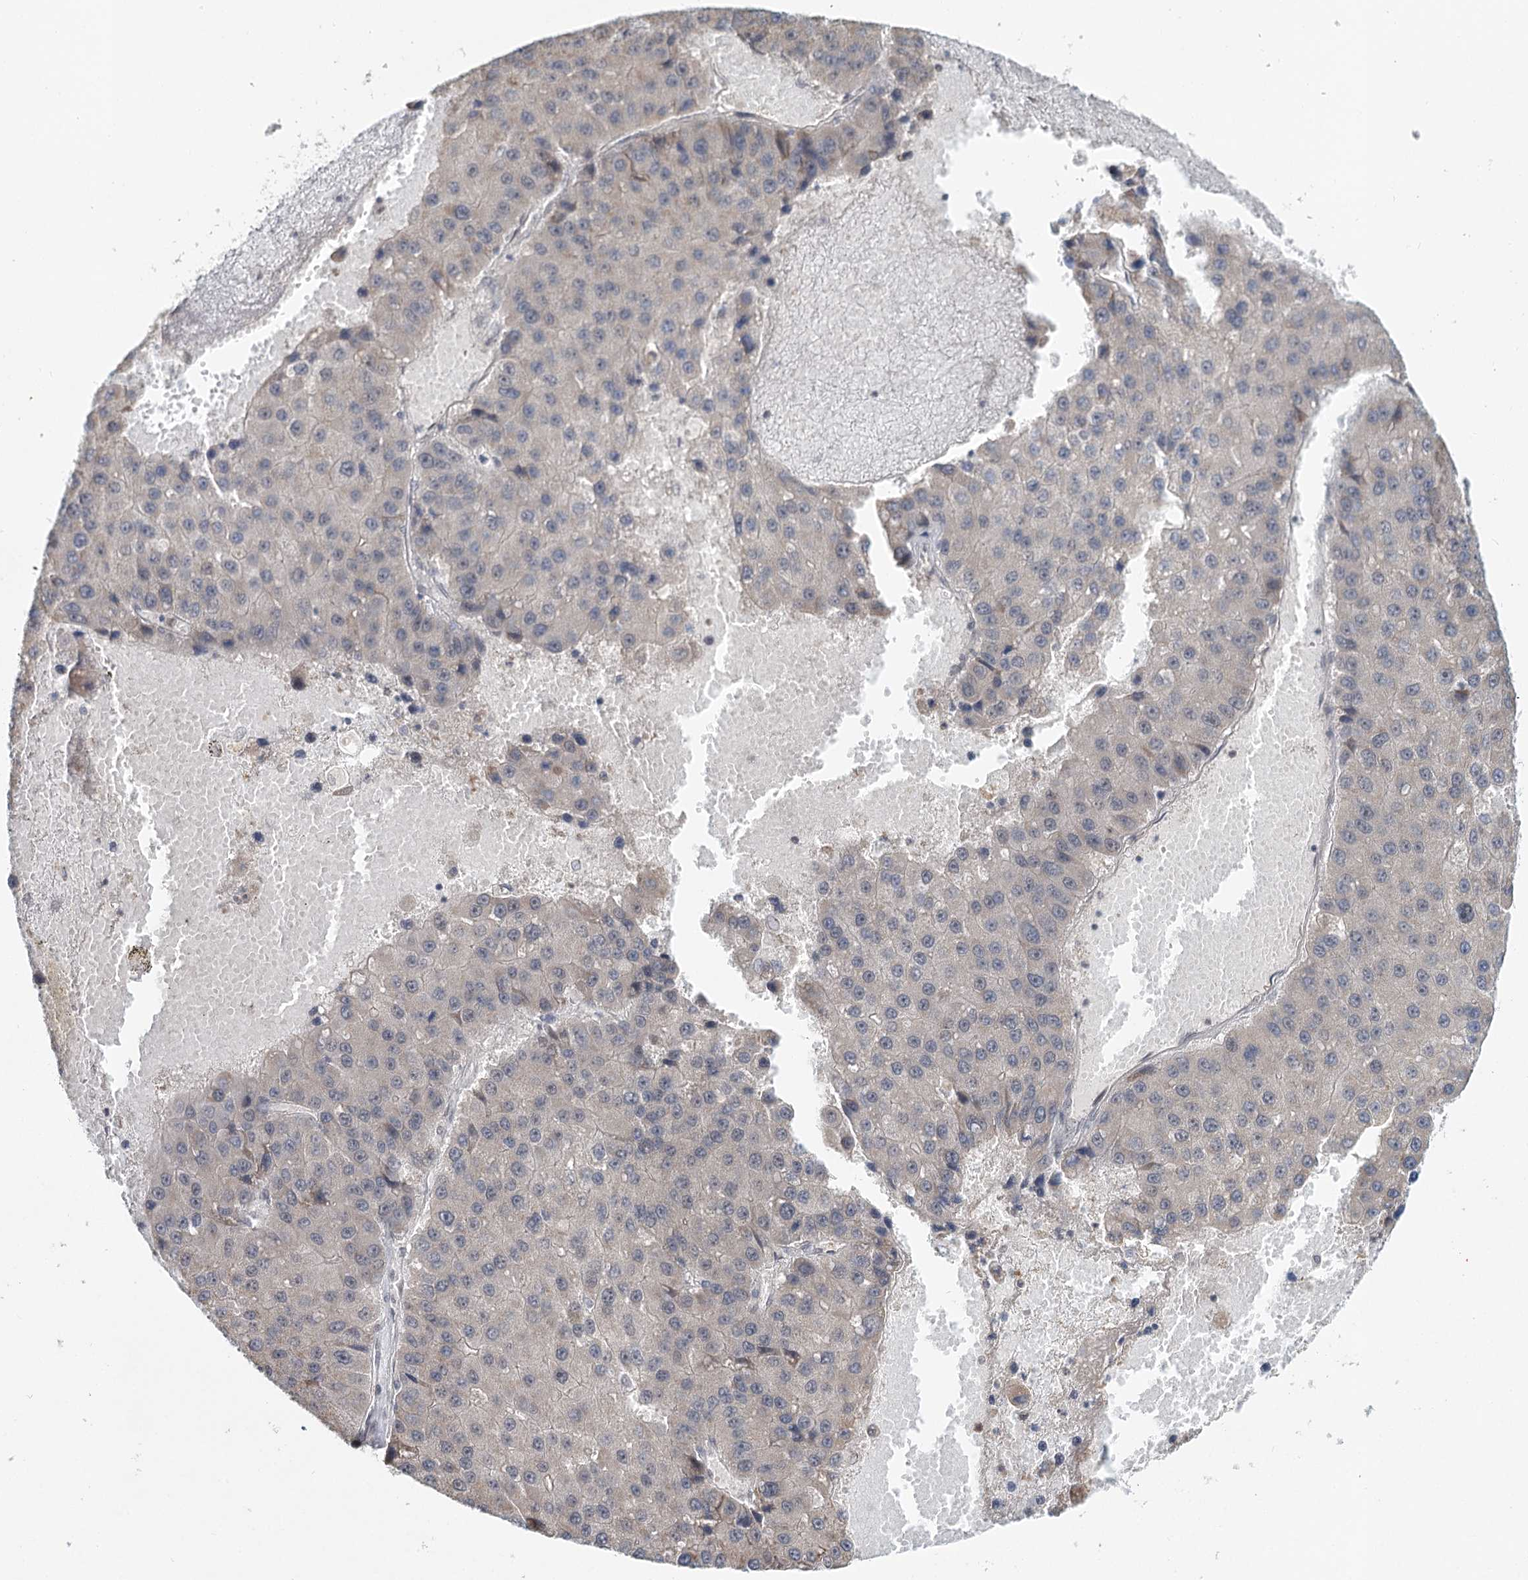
{"staining": {"intensity": "negative", "quantity": "none", "location": "none"}, "tissue": "liver cancer", "cell_type": "Tumor cells", "image_type": "cancer", "snomed": [{"axis": "morphology", "description": "Carcinoma, Hepatocellular, NOS"}, {"axis": "topography", "description": "Liver"}], "caption": "Liver cancer was stained to show a protein in brown. There is no significant expression in tumor cells.", "gene": "GPALPP1", "patient": {"sex": "female", "age": 73}}